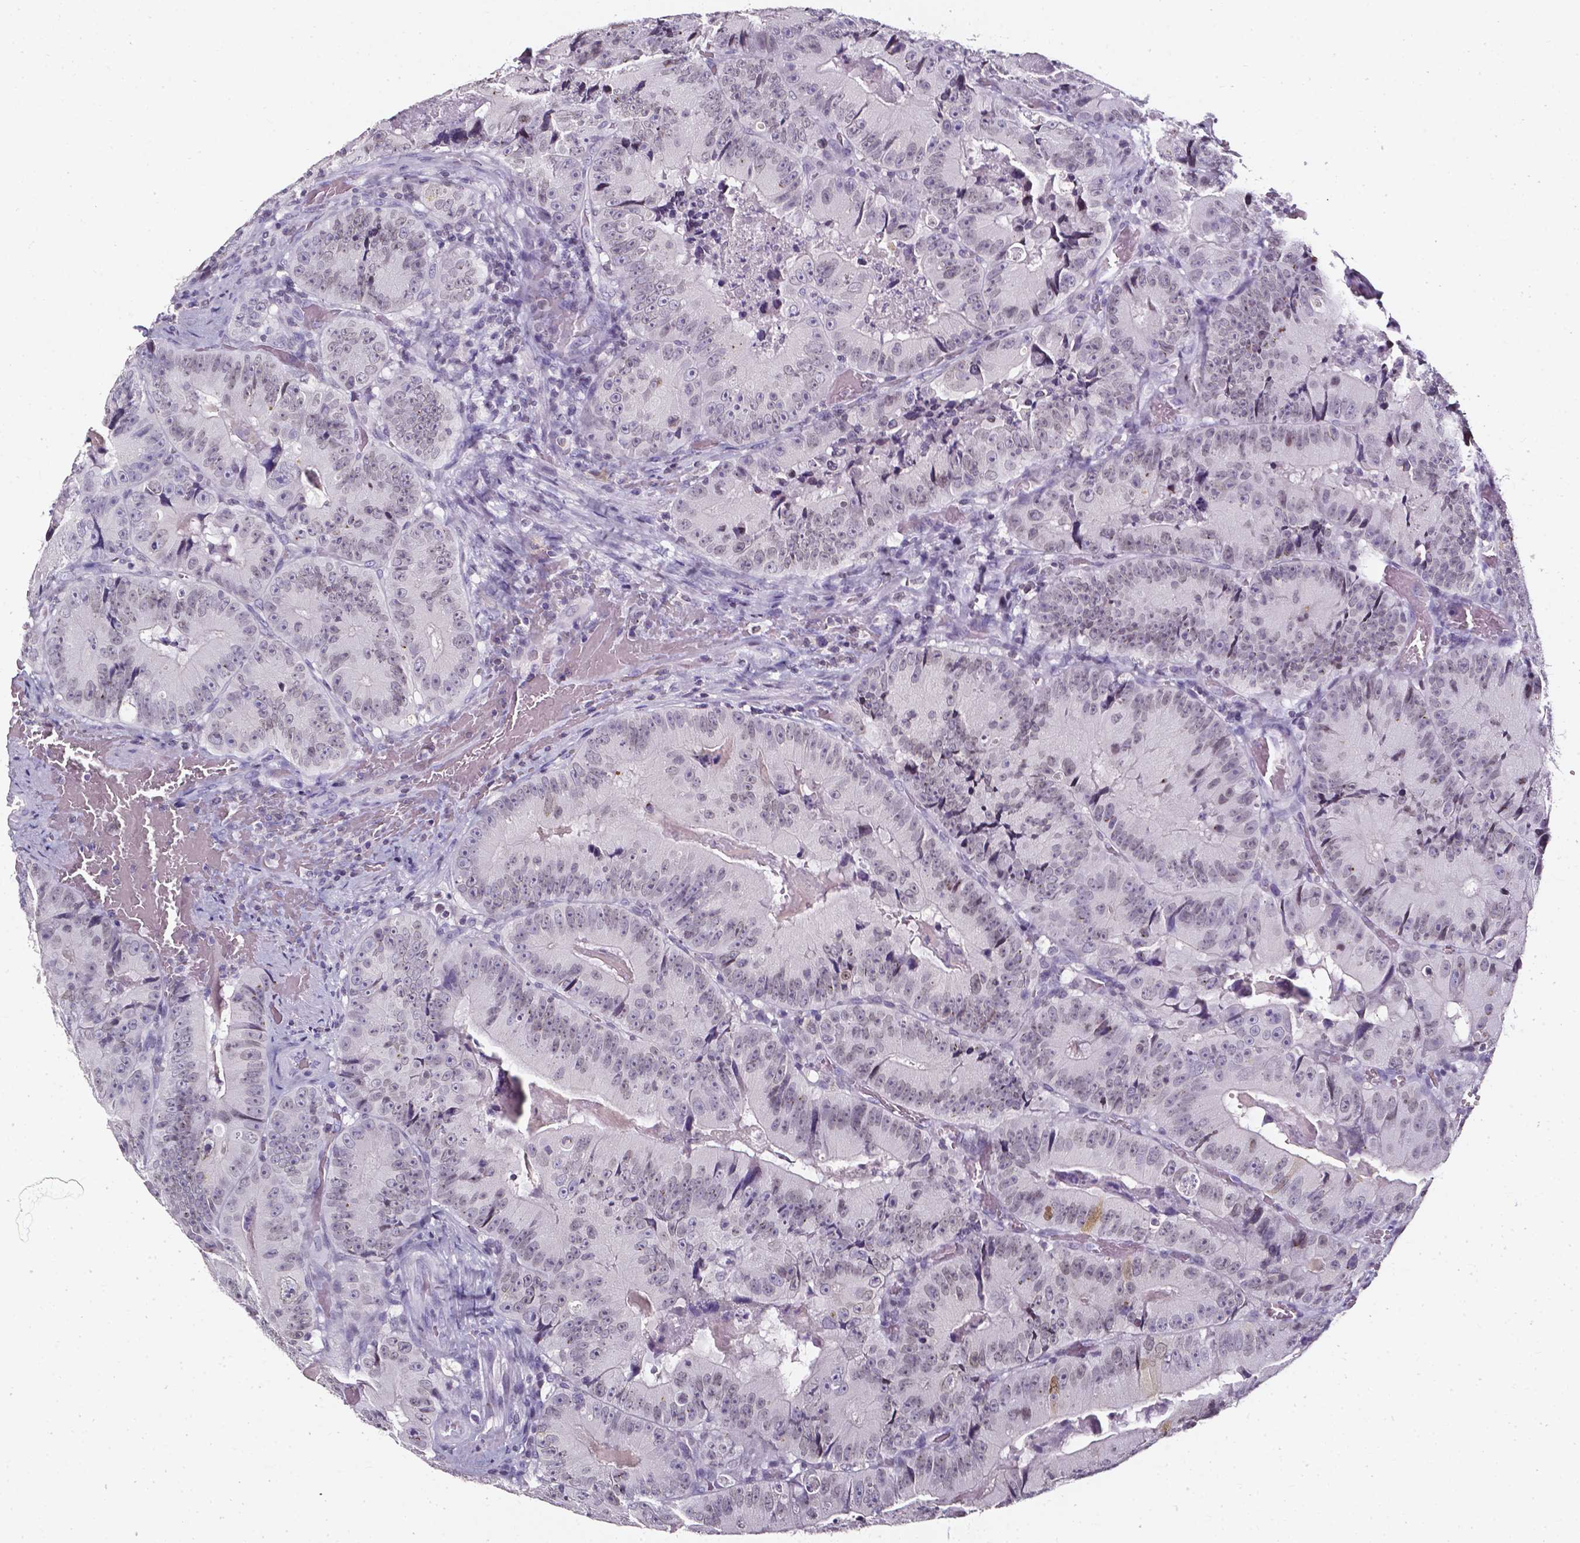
{"staining": {"intensity": "negative", "quantity": "none", "location": "none"}, "tissue": "colorectal cancer", "cell_type": "Tumor cells", "image_type": "cancer", "snomed": [{"axis": "morphology", "description": "Adenocarcinoma, NOS"}, {"axis": "topography", "description": "Colon"}], "caption": "Immunohistochemical staining of colorectal cancer (adenocarcinoma) displays no significant expression in tumor cells.", "gene": "AKR1B10", "patient": {"sex": "female", "age": 86}}